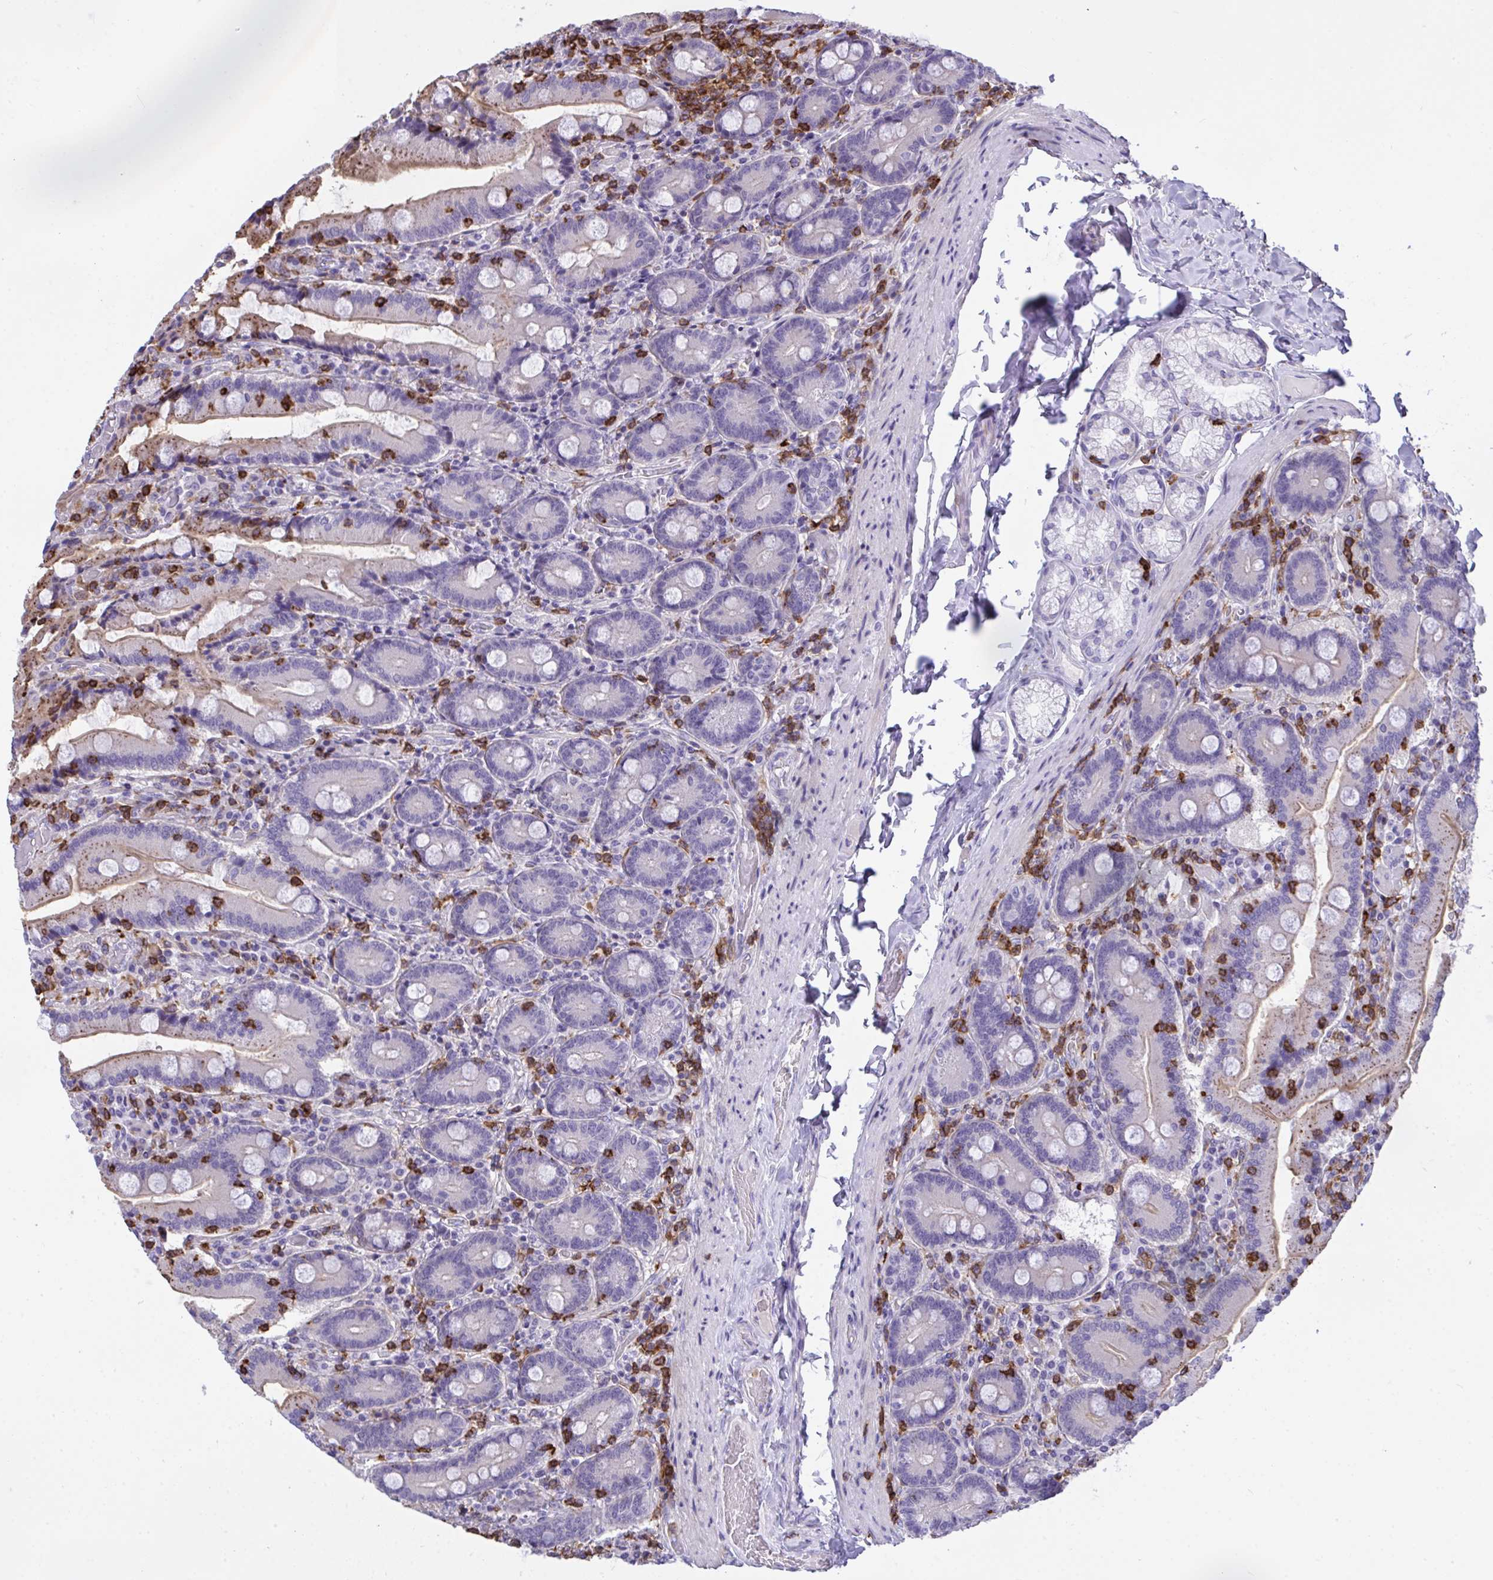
{"staining": {"intensity": "negative", "quantity": "none", "location": "none"}, "tissue": "duodenum", "cell_type": "Glandular cells", "image_type": "normal", "snomed": [{"axis": "morphology", "description": "Normal tissue, NOS"}, {"axis": "topography", "description": "Duodenum"}], "caption": "IHC of unremarkable duodenum displays no staining in glandular cells. (DAB immunohistochemistry with hematoxylin counter stain).", "gene": "AP5M1", "patient": {"sex": "female", "age": 62}}